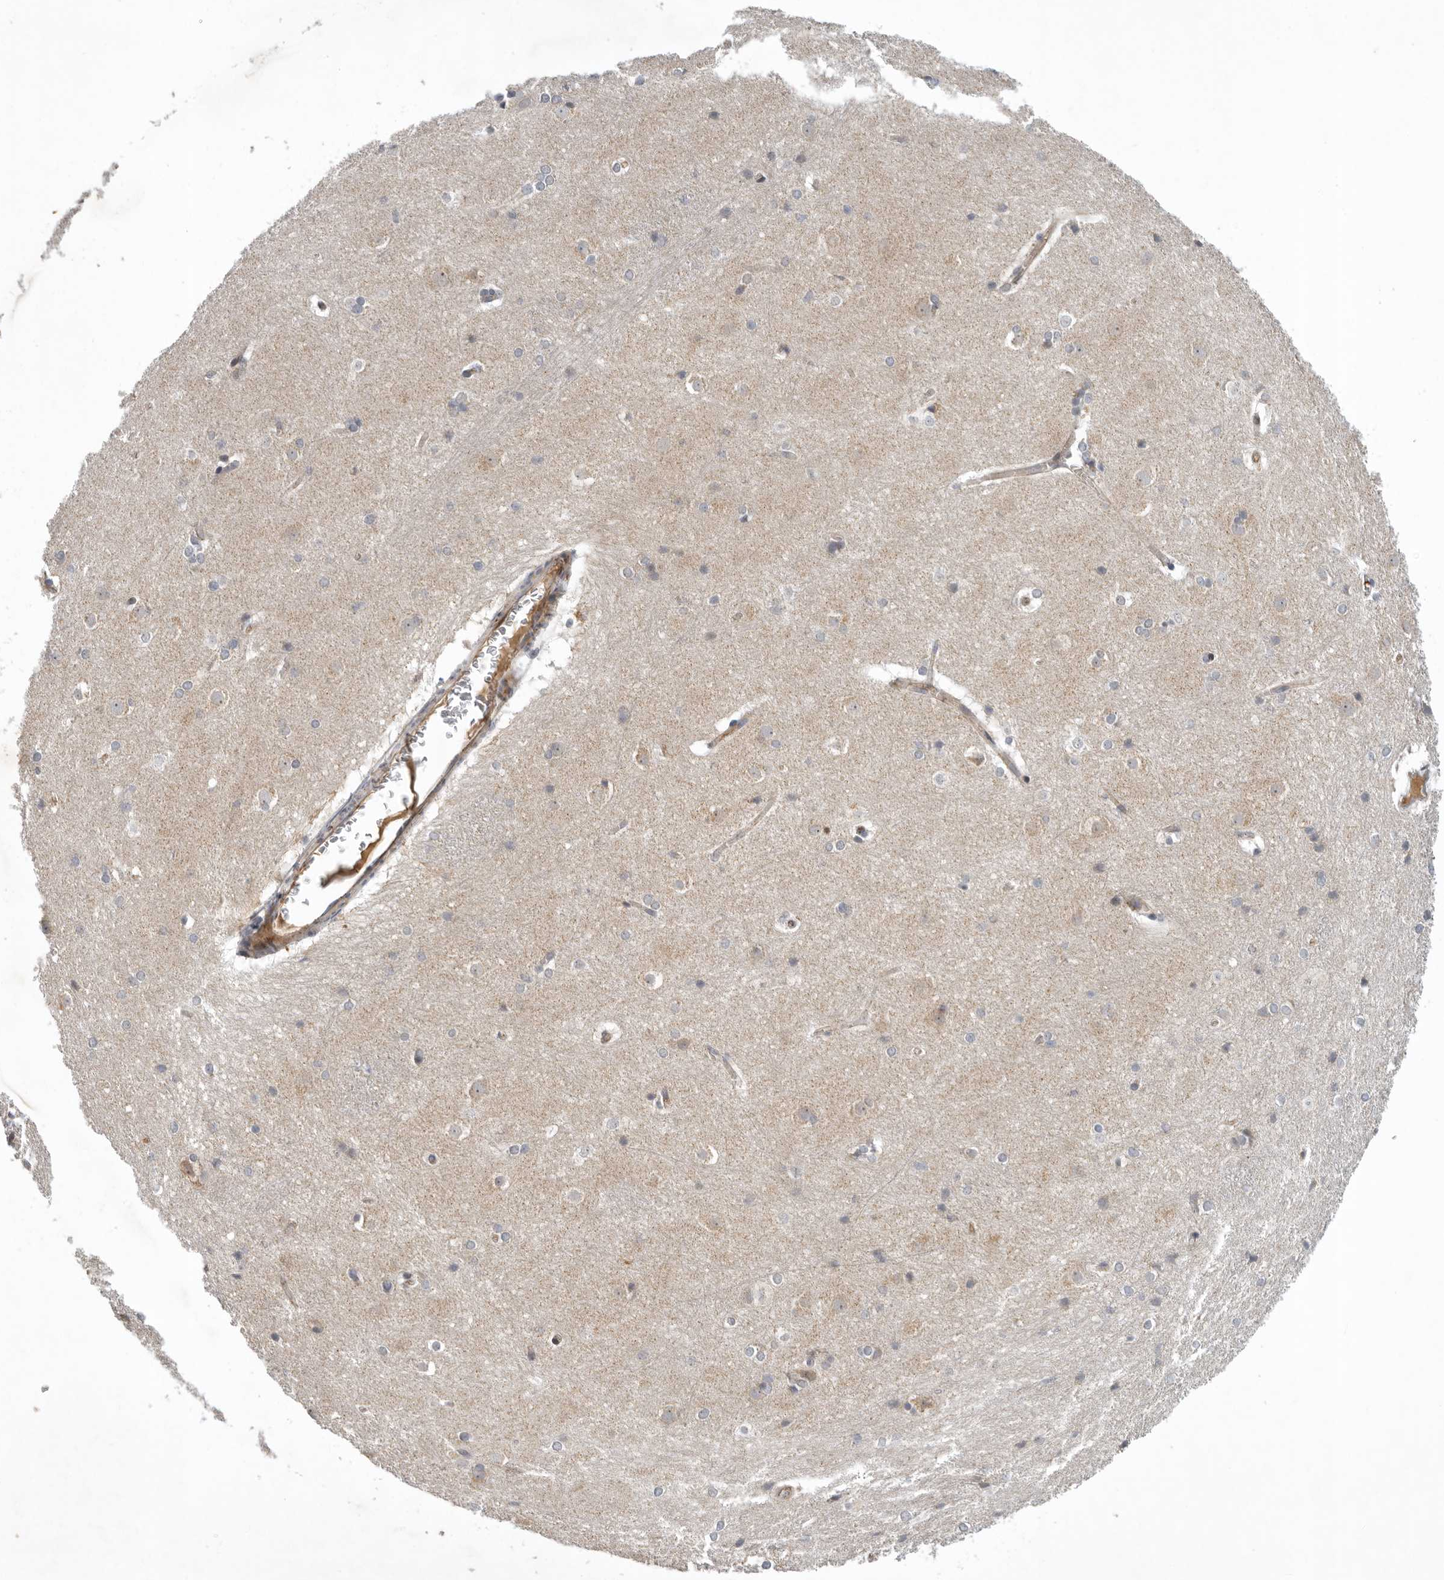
{"staining": {"intensity": "moderate", "quantity": "<25%", "location": "cytoplasmic/membranous"}, "tissue": "caudate", "cell_type": "Glial cells", "image_type": "normal", "snomed": [{"axis": "morphology", "description": "Normal tissue, NOS"}, {"axis": "topography", "description": "Lateral ventricle wall"}], "caption": "Protein staining displays moderate cytoplasmic/membranous positivity in approximately <25% of glial cells in benign caudate.", "gene": "KIF2B", "patient": {"sex": "female", "age": 19}}